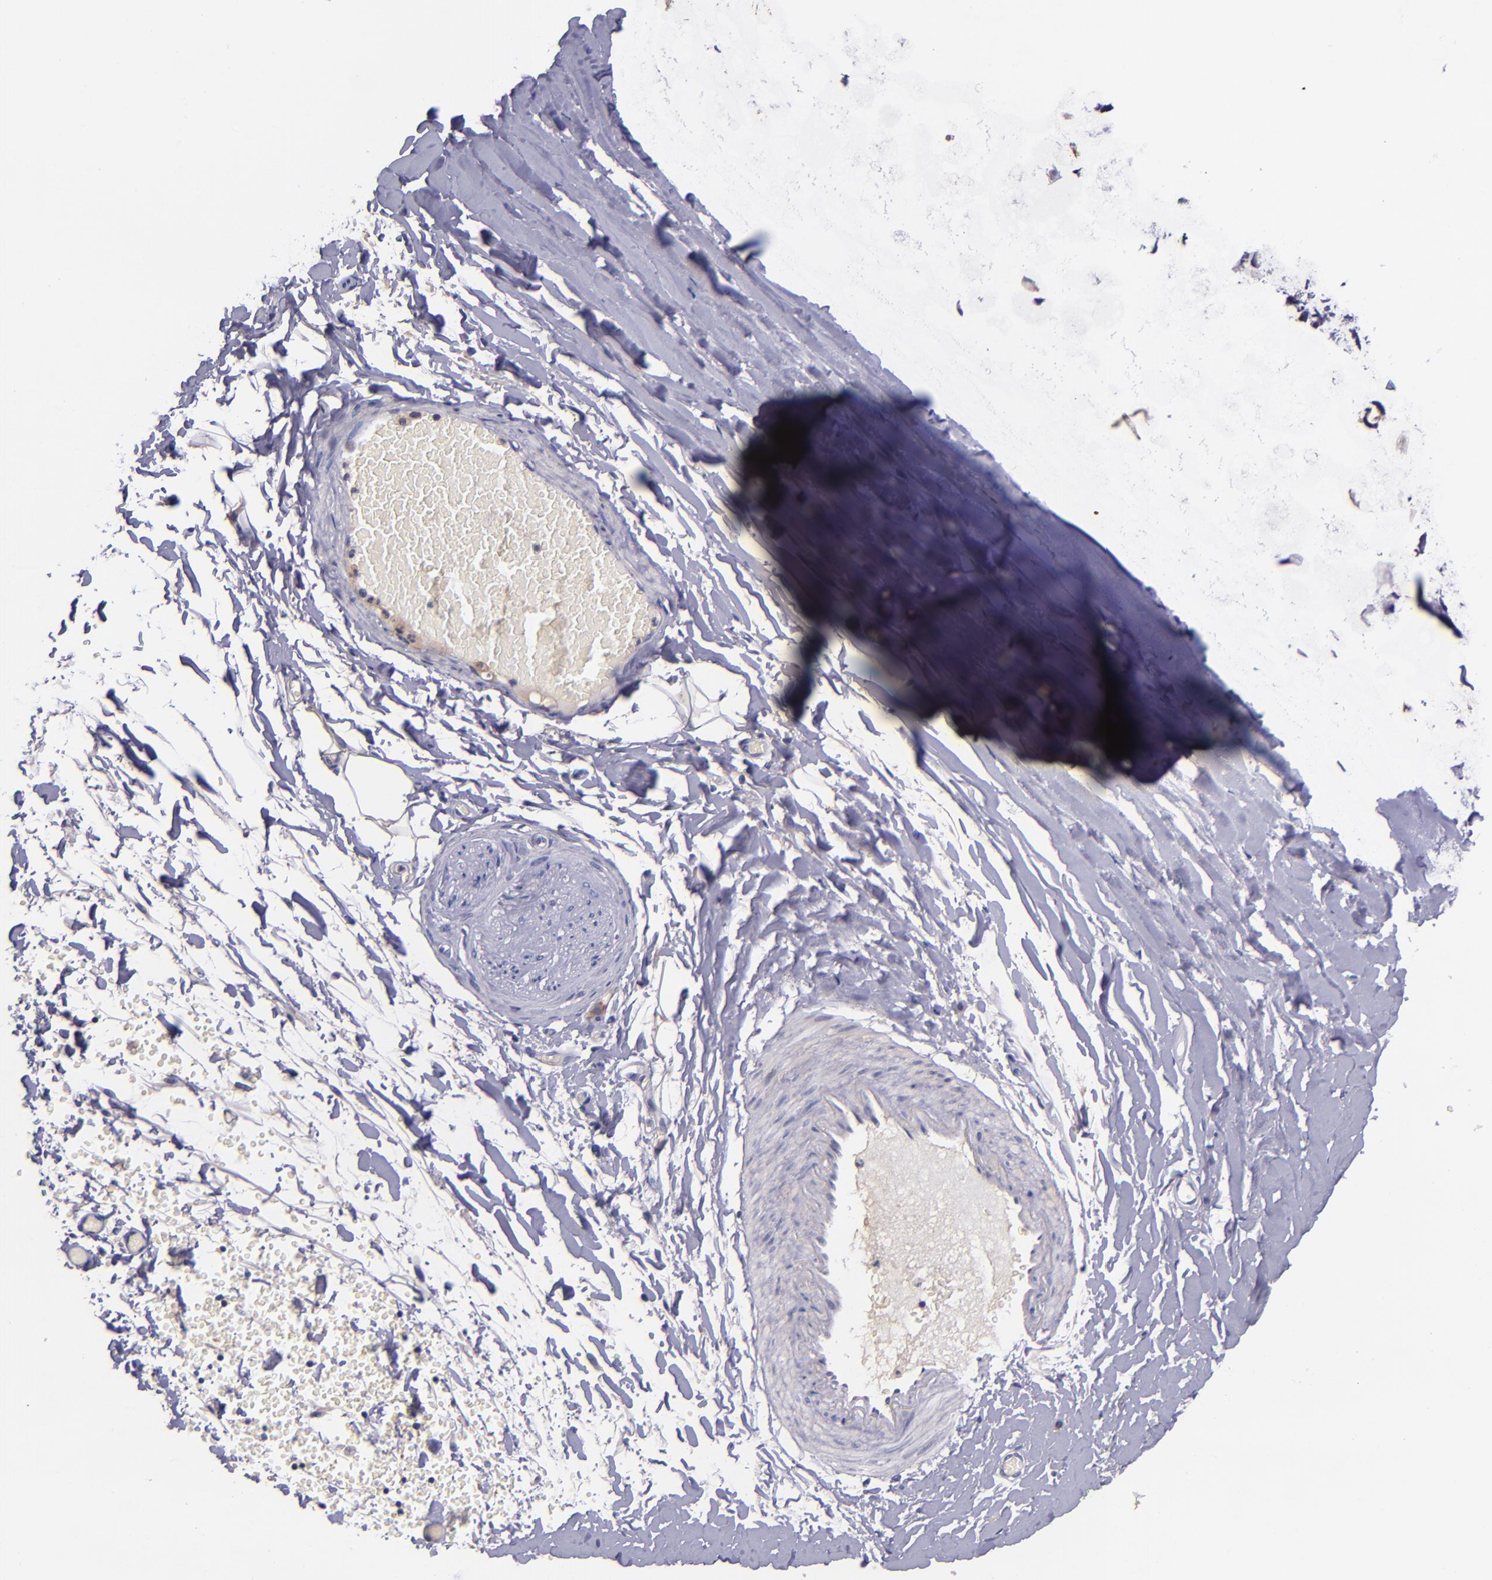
{"staining": {"intensity": "negative", "quantity": "none", "location": "none"}, "tissue": "adipose tissue", "cell_type": "Adipocytes", "image_type": "normal", "snomed": [{"axis": "morphology", "description": "Normal tissue, NOS"}, {"axis": "topography", "description": "Bronchus"}, {"axis": "topography", "description": "Lung"}], "caption": "Immunohistochemistry (IHC) photomicrograph of unremarkable human adipose tissue stained for a protein (brown), which shows no positivity in adipocytes.", "gene": "RBP4", "patient": {"sex": "female", "age": 56}}